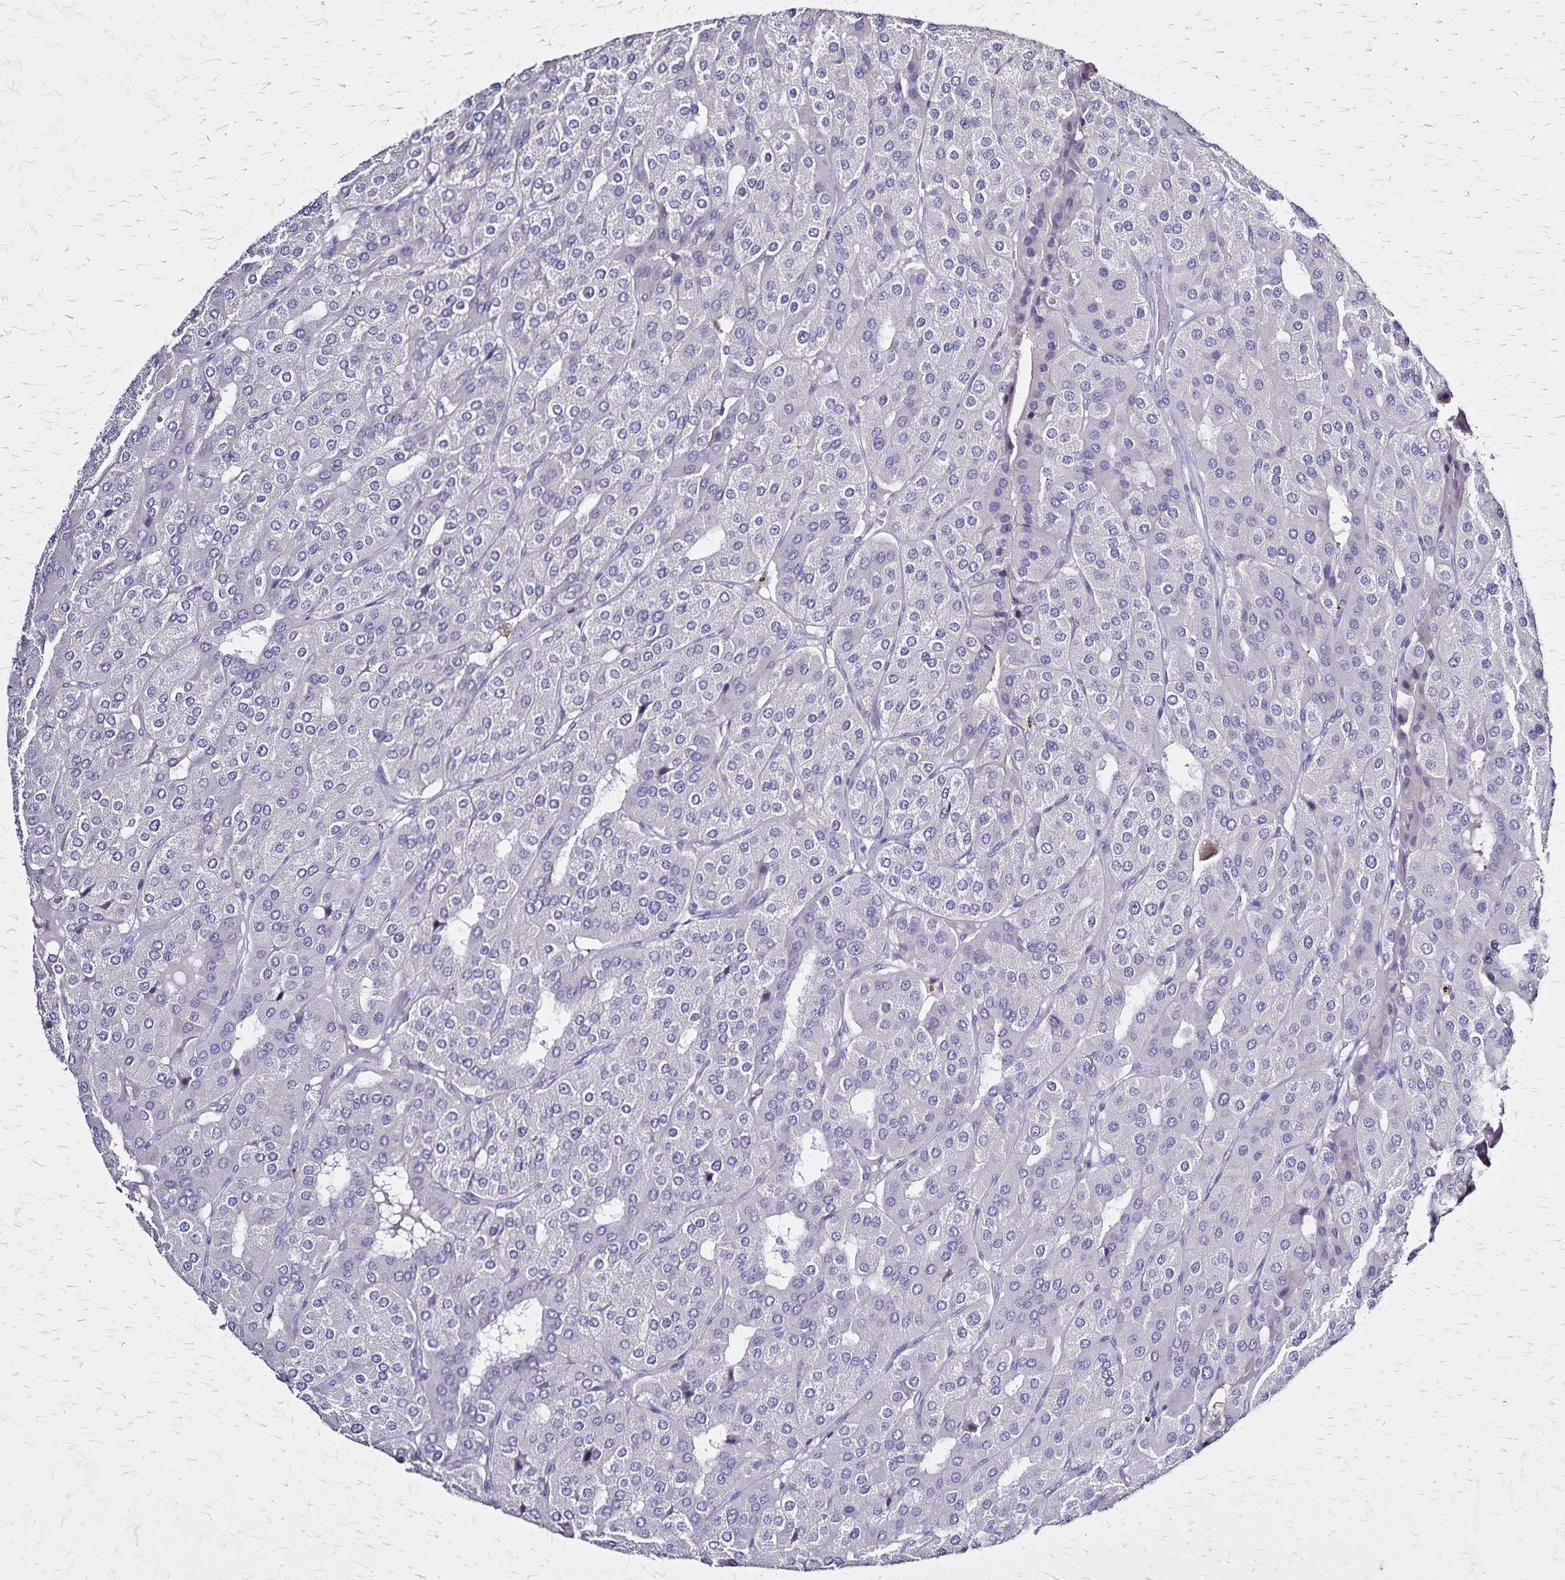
{"staining": {"intensity": "negative", "quantity": "none", "location": "none"}, "tissue": "parathyroid gland", "cell_type": "Glandular cells", "image_type": "normal", "snomed": [{"axis": "morphology", "description": "Normal tissue, NOS"}, {"axis": "morphology", "description": "Adenoma, NOS"}, {"axis": "topography", "description": "Parathyroid gland"}], "caption": "The image displays no significant staining in glandular cells of parathyroid gland. (DAB (3,3'-diaminobenzidine) immunohistochemistry (IHC), high magnification).", "gene": "PLXNA4", "patient": {"sex": "female", "age": 86}}